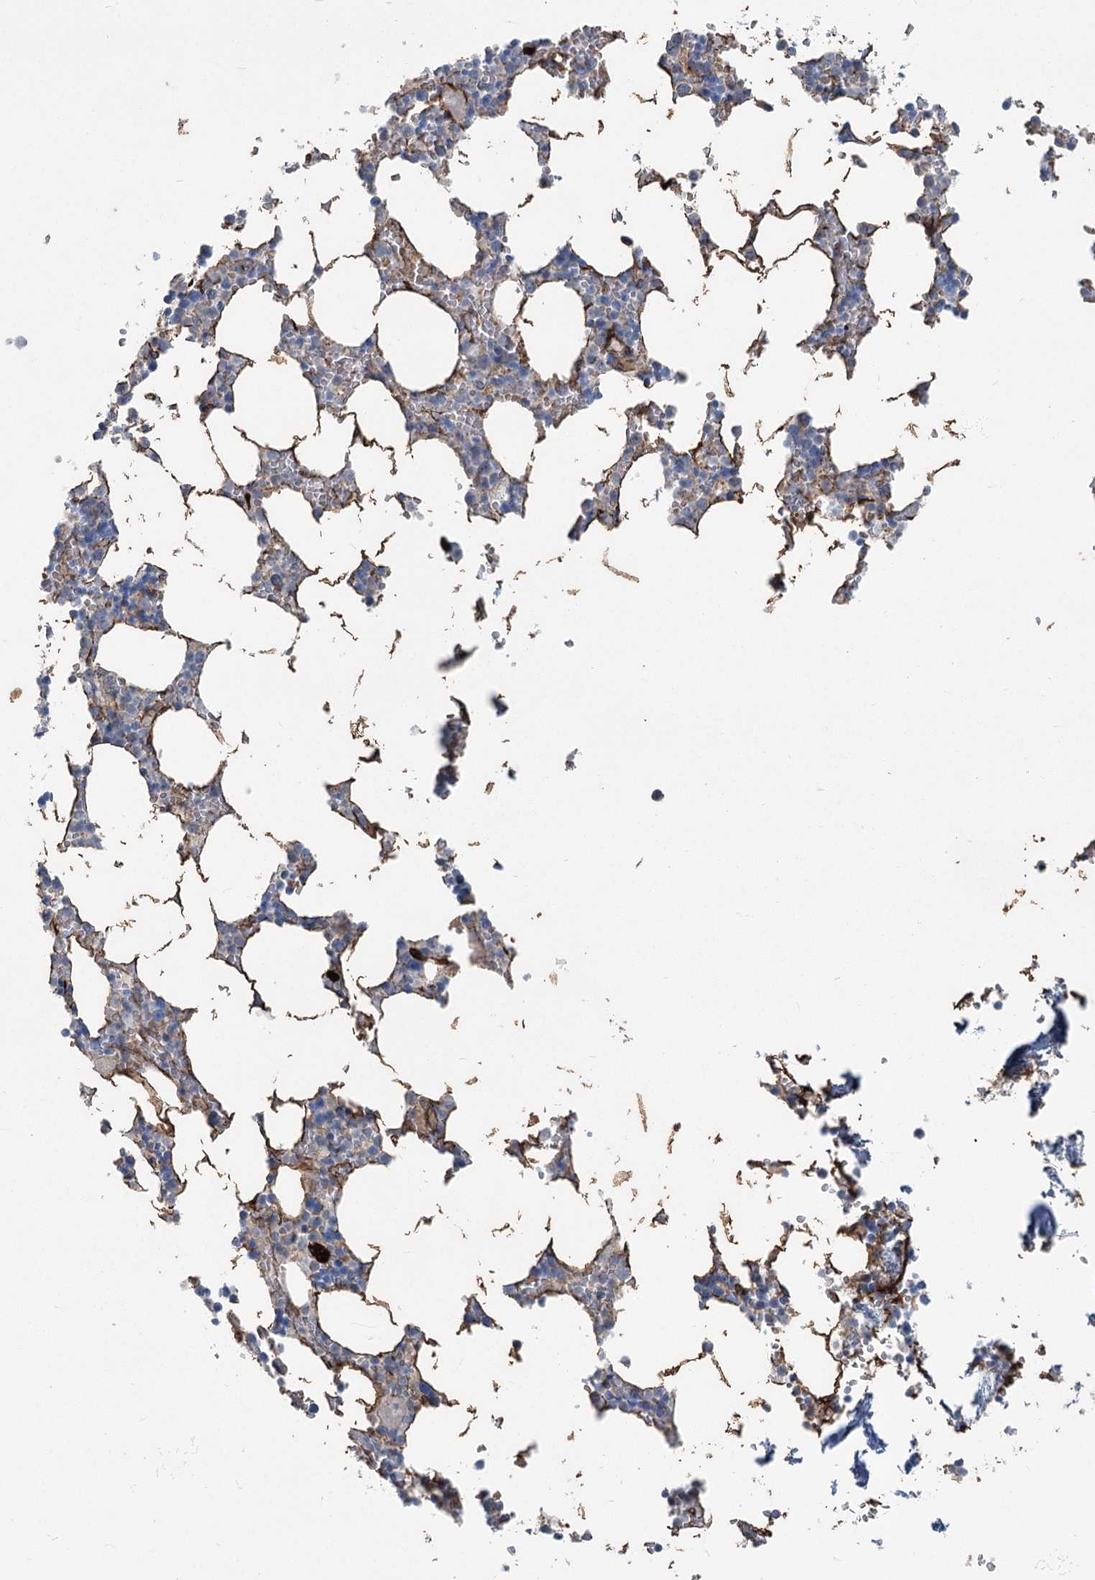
{"staining": {"intensity": "negative", "quantity": "none", "location": "none"}, "tissue": "bone marrow", "cell_type": "Hematopoietic cells", "image_type": "normal", "snomed": [{"axis": "morphology", "description": "Normal tissue, NOS"}, {"axis": "topography", "description": "Bone marrow"}], "caption": "Immunohistochemistry (IHC) micrograph of benign bone marrow stained for a protein (brown), which reveals no staining in hematopoietic cells.", "gene": "IQSEC1", "patient": {"sex": "male", "age": 70}}